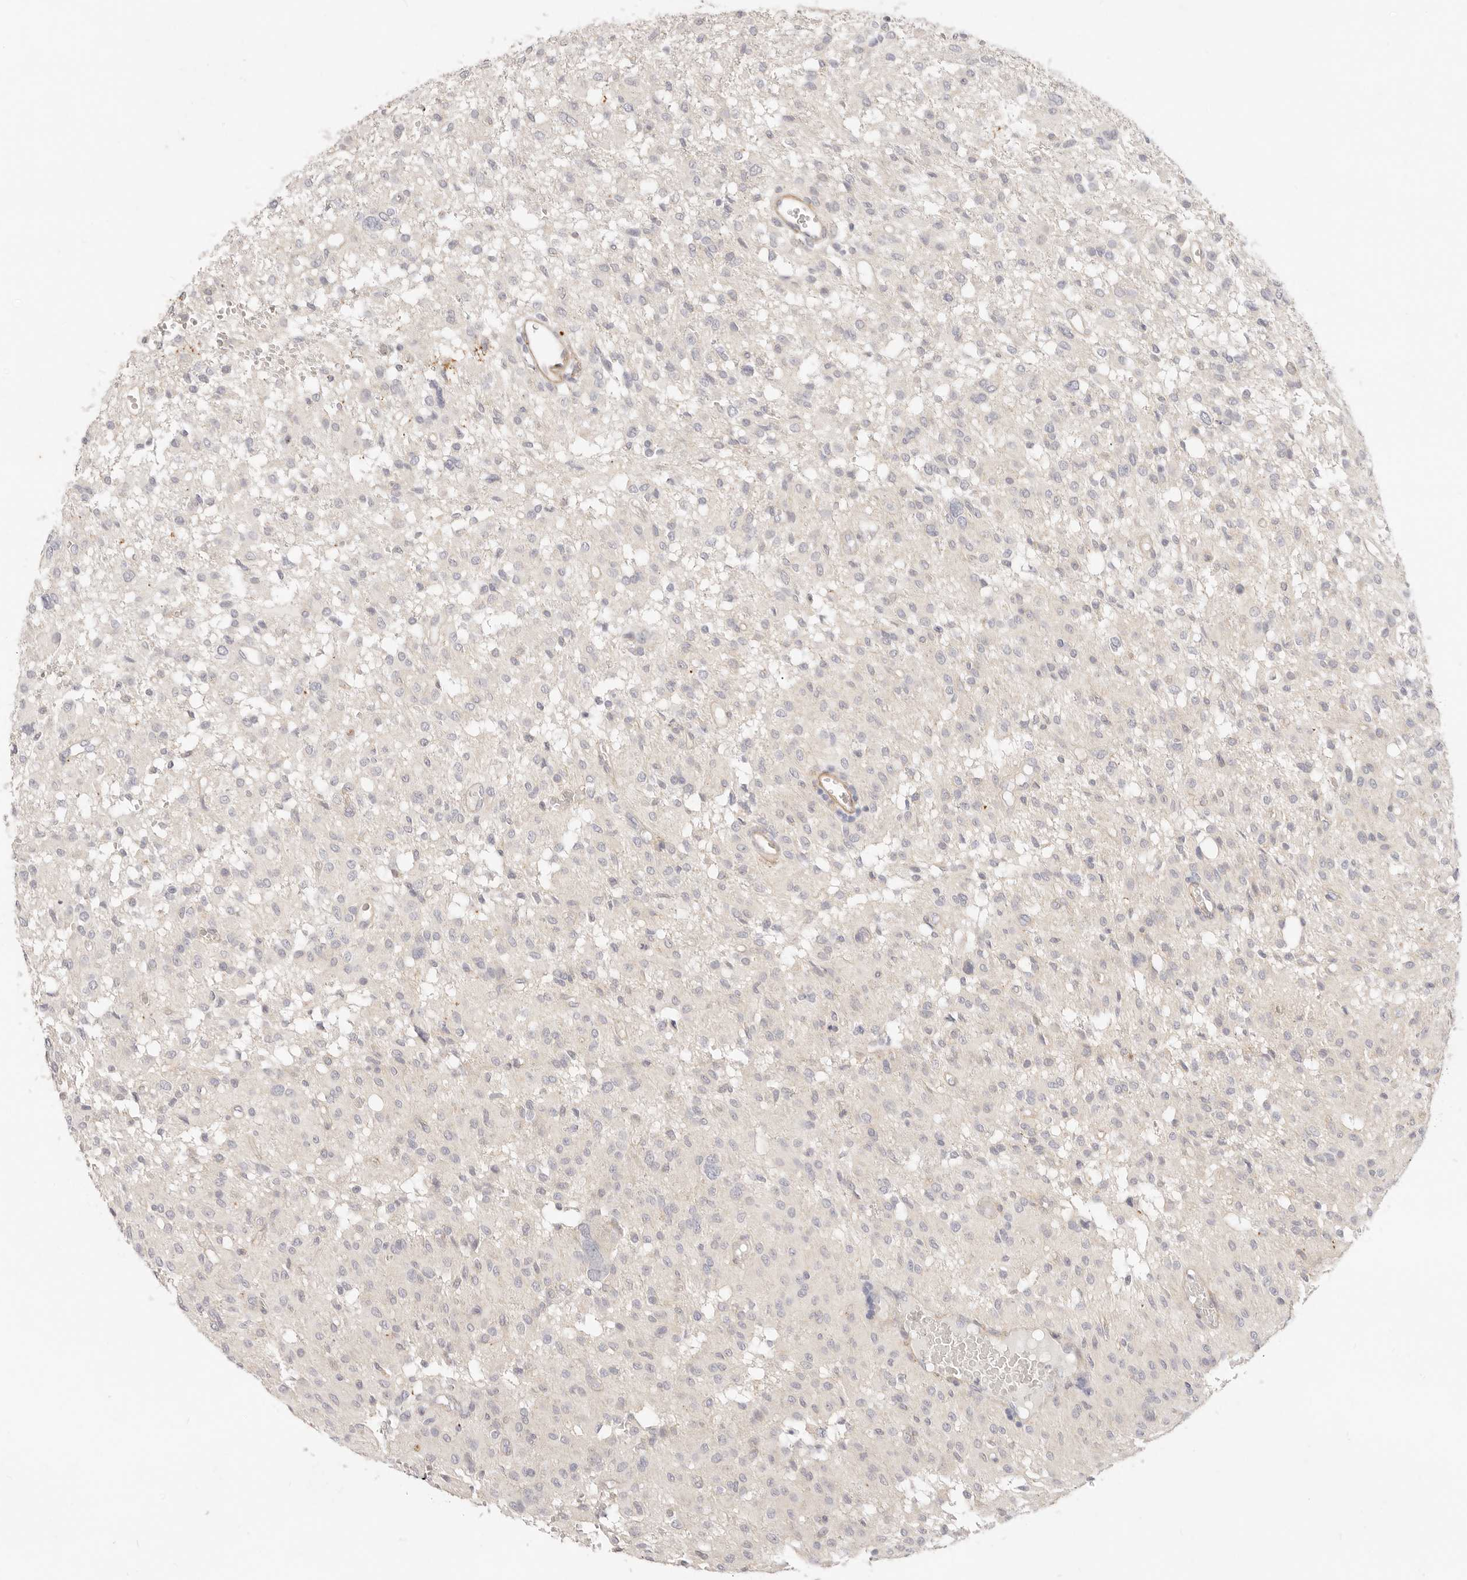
{"staining": {"intensity": "negative", "quantity": "none", "location": "none"}, "tissue": "glioma", "cell_type": "Tumor cells", "image_type": "cancer", "snomed": [{"axis": "morphology", "description": "Glioma, malignant, High grade"}, {"axis": "topography", "description": "Brain"}], "caption": "IHC of human glioma exhibits no expression in tumor cells.", "gene": "UBXN10", "patient": {"sex": "female", "age": 59}}